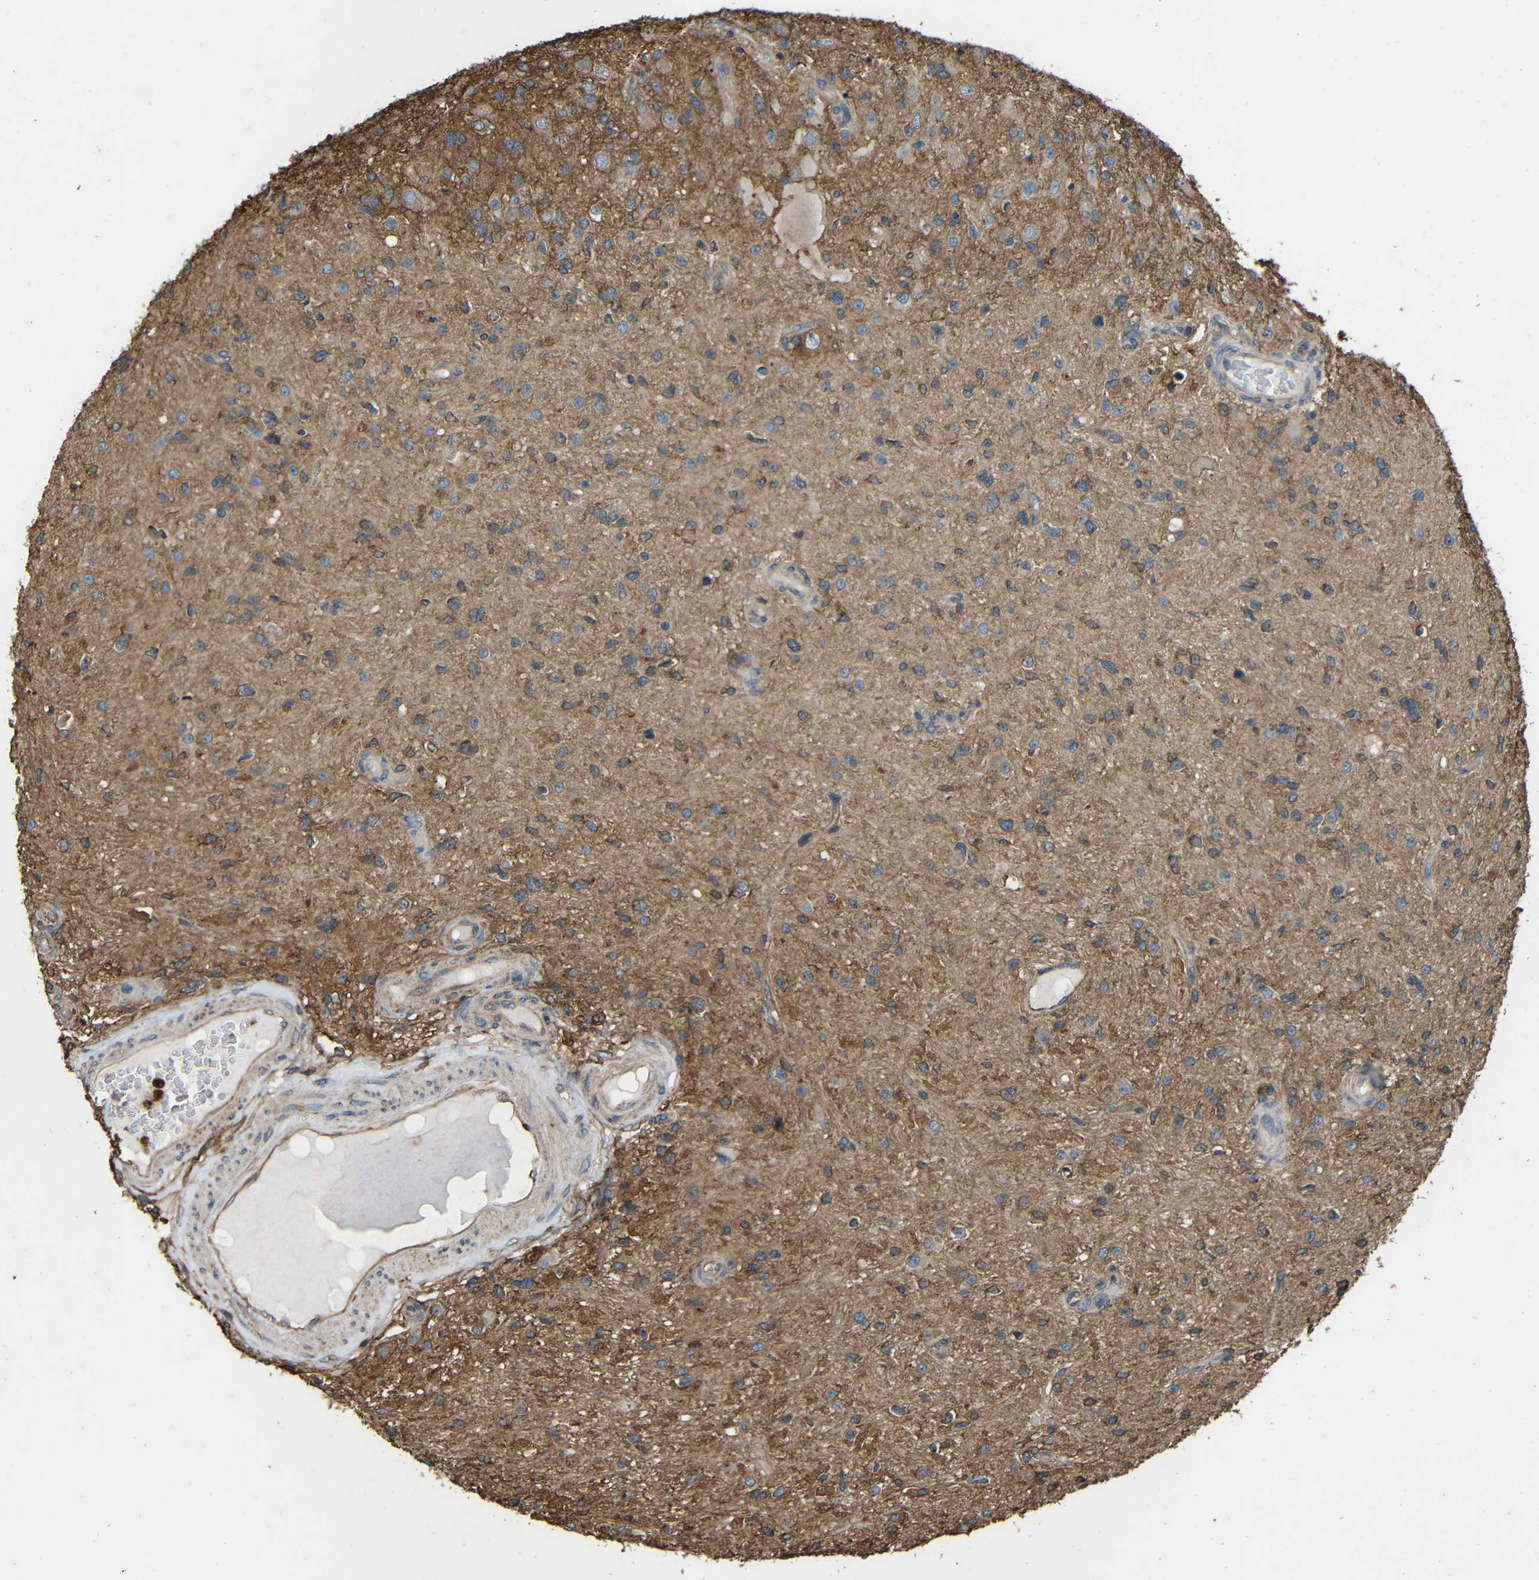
{"staining": {"intensity": "moderate", "quantity": "<25%", "location": "cytoplasmic/membranous"}, "tissue": "glioma", "cell_type": "Tumor cells", "image_type": "cancer", "snomed": [{"axis": "morphology", "description": "Glioma, malignant, High grade"}, {"axis": "topography", "description": "Brain"}], "caption": "DAB immunohistochemical staining of human malignant high-grade glioma reveals moderate cytoplasmic/membranous protein expression in approximately <25% of tumor cells. Using DAB (3,3'-diaminobenzidine) (brown) and hematoxylin (blue) stains, captured at high magnification using brightfield microscopy.", "gene": "TREM2", "patient": {"sex": "male", "age": 33}}